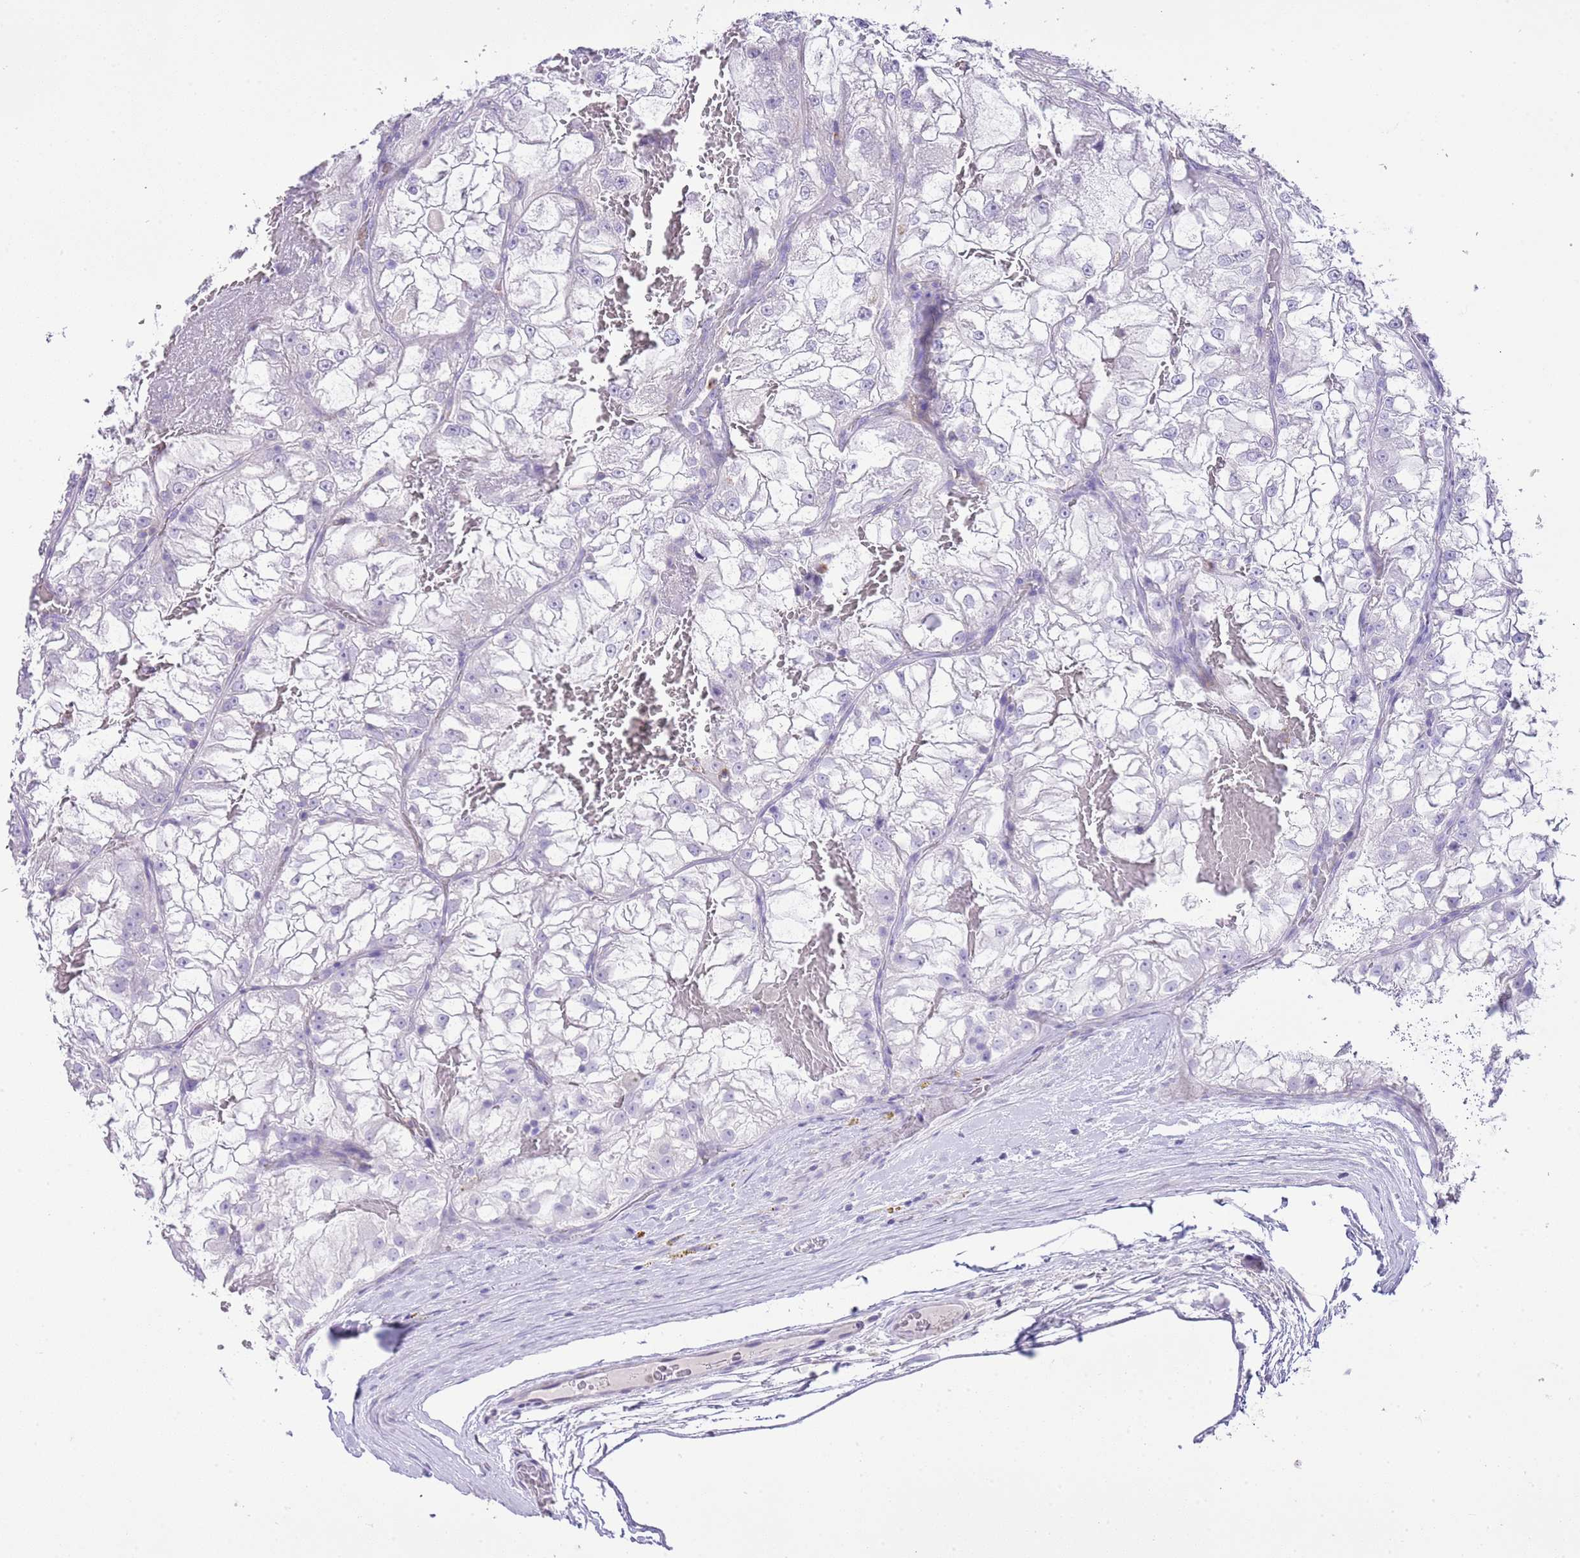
{"staining": {"intensity": "negative", "quantity": "none", "location": "none"}, "tissue": "renal cancer", "cell_type": "Tumor cells", "image_type": "cancer", "snomed": [{"axis": "morphology", "description": "Adenocarcinoma, NOS"}, {"axis": "topography", "description": "Kidney"}], "caption": "Histopathology image shows no protein expression in tumor cells of adenocarcinoma (renal) tissue. The staining is performed using DAB brown chromogen with nuclei counter-stained in using hematoxylin.", "gene": "OR2Z1", "patient": {"sex": "female", "age": 72}}